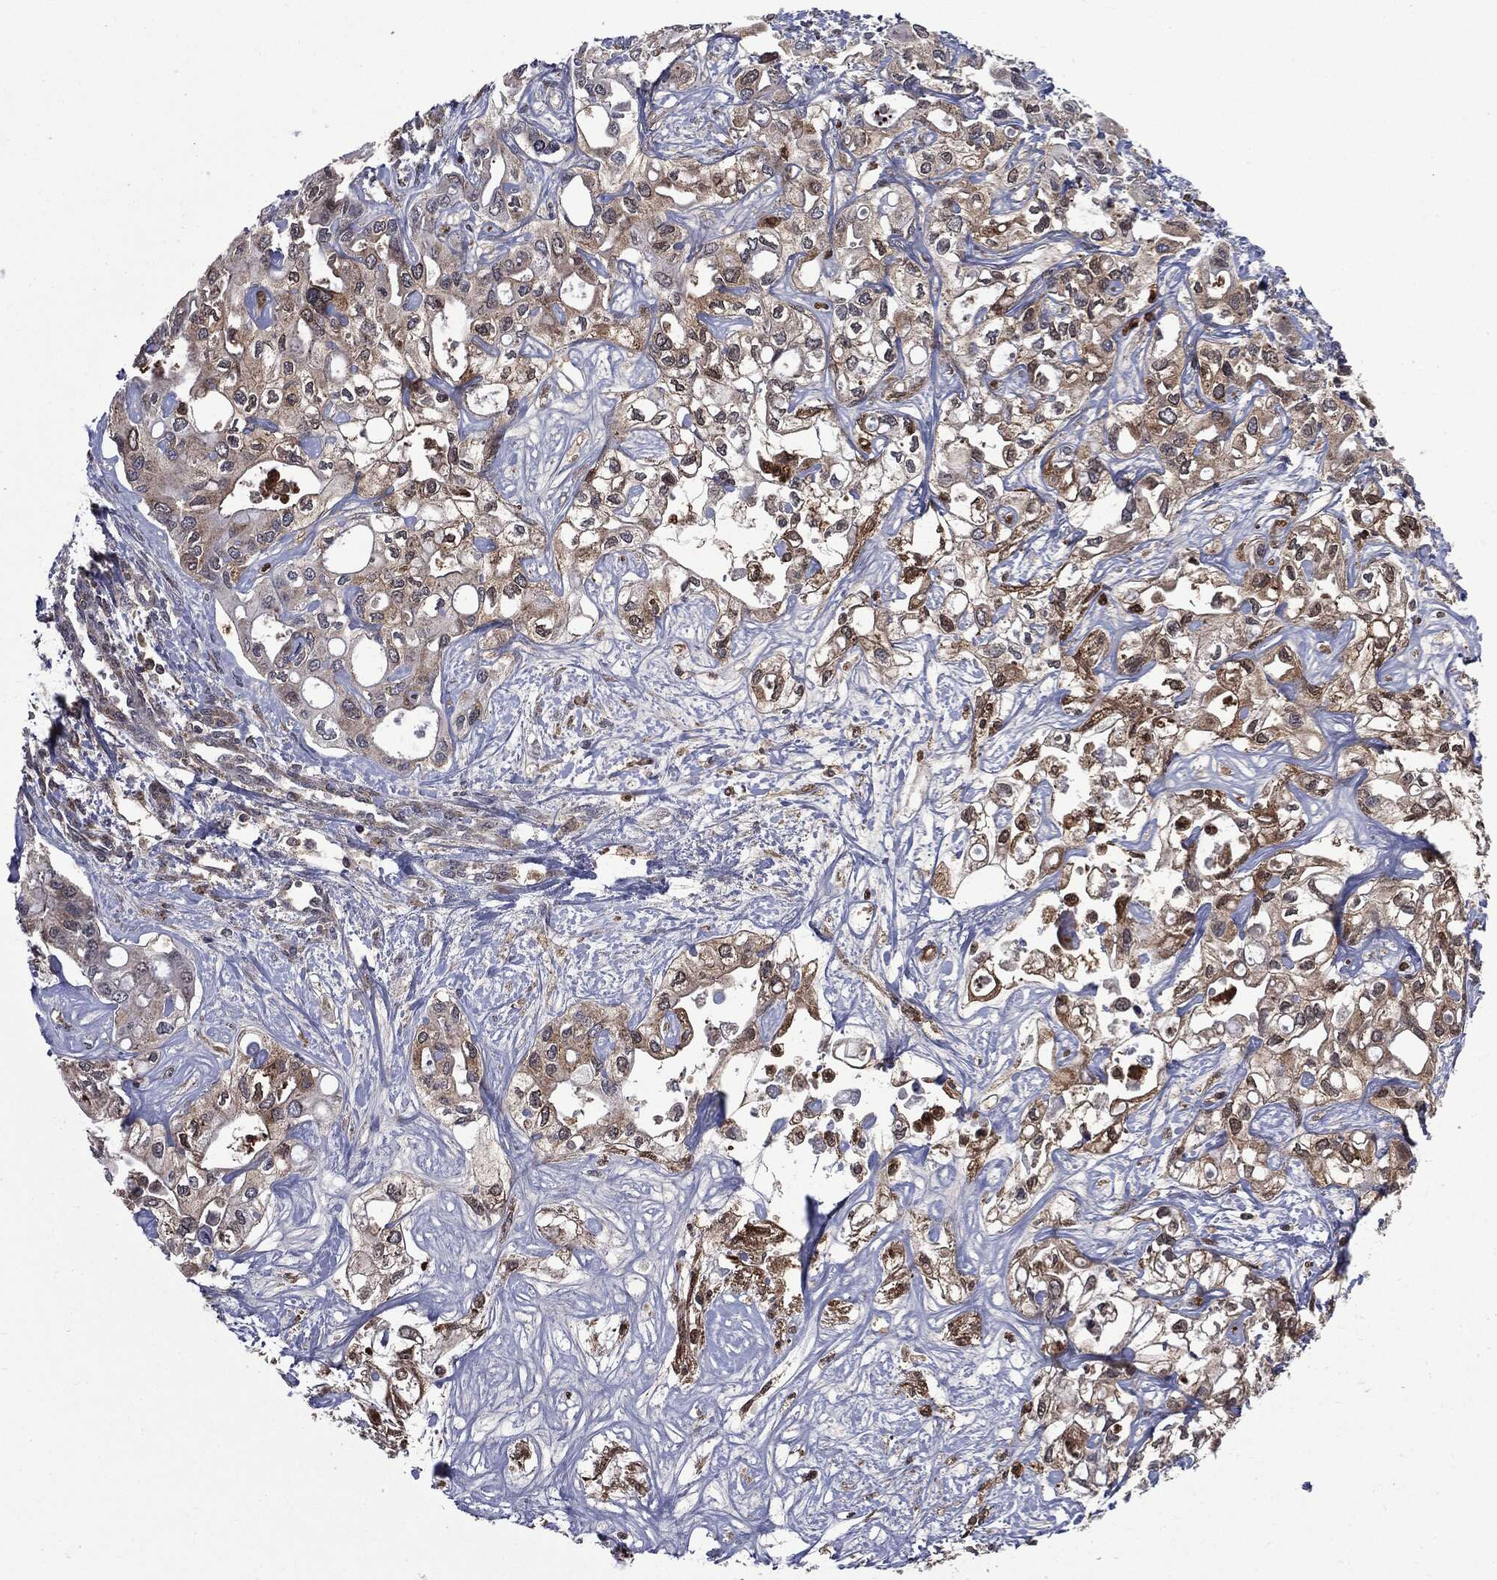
{"staining": {"intensity": "weak", "quantity": "25%-75%", "location": "cytoplasmic/membranous"}, "tissue": "liver cancer", "cell_type": "Tumor cells", "image_type": "cancer", "snomed": [{"axis": "morphology", "description": "Cholangiocarcinoma"}, {"axis": "topography", "description": "Liver"}], "caption": "Weak cytoplasmic/membranous expression is present in approximately 25%-75% of tumor cells in liver cholangiocarcinoma.", "gene": "GPI", "patient": {"sex": "female", "age": 64}}